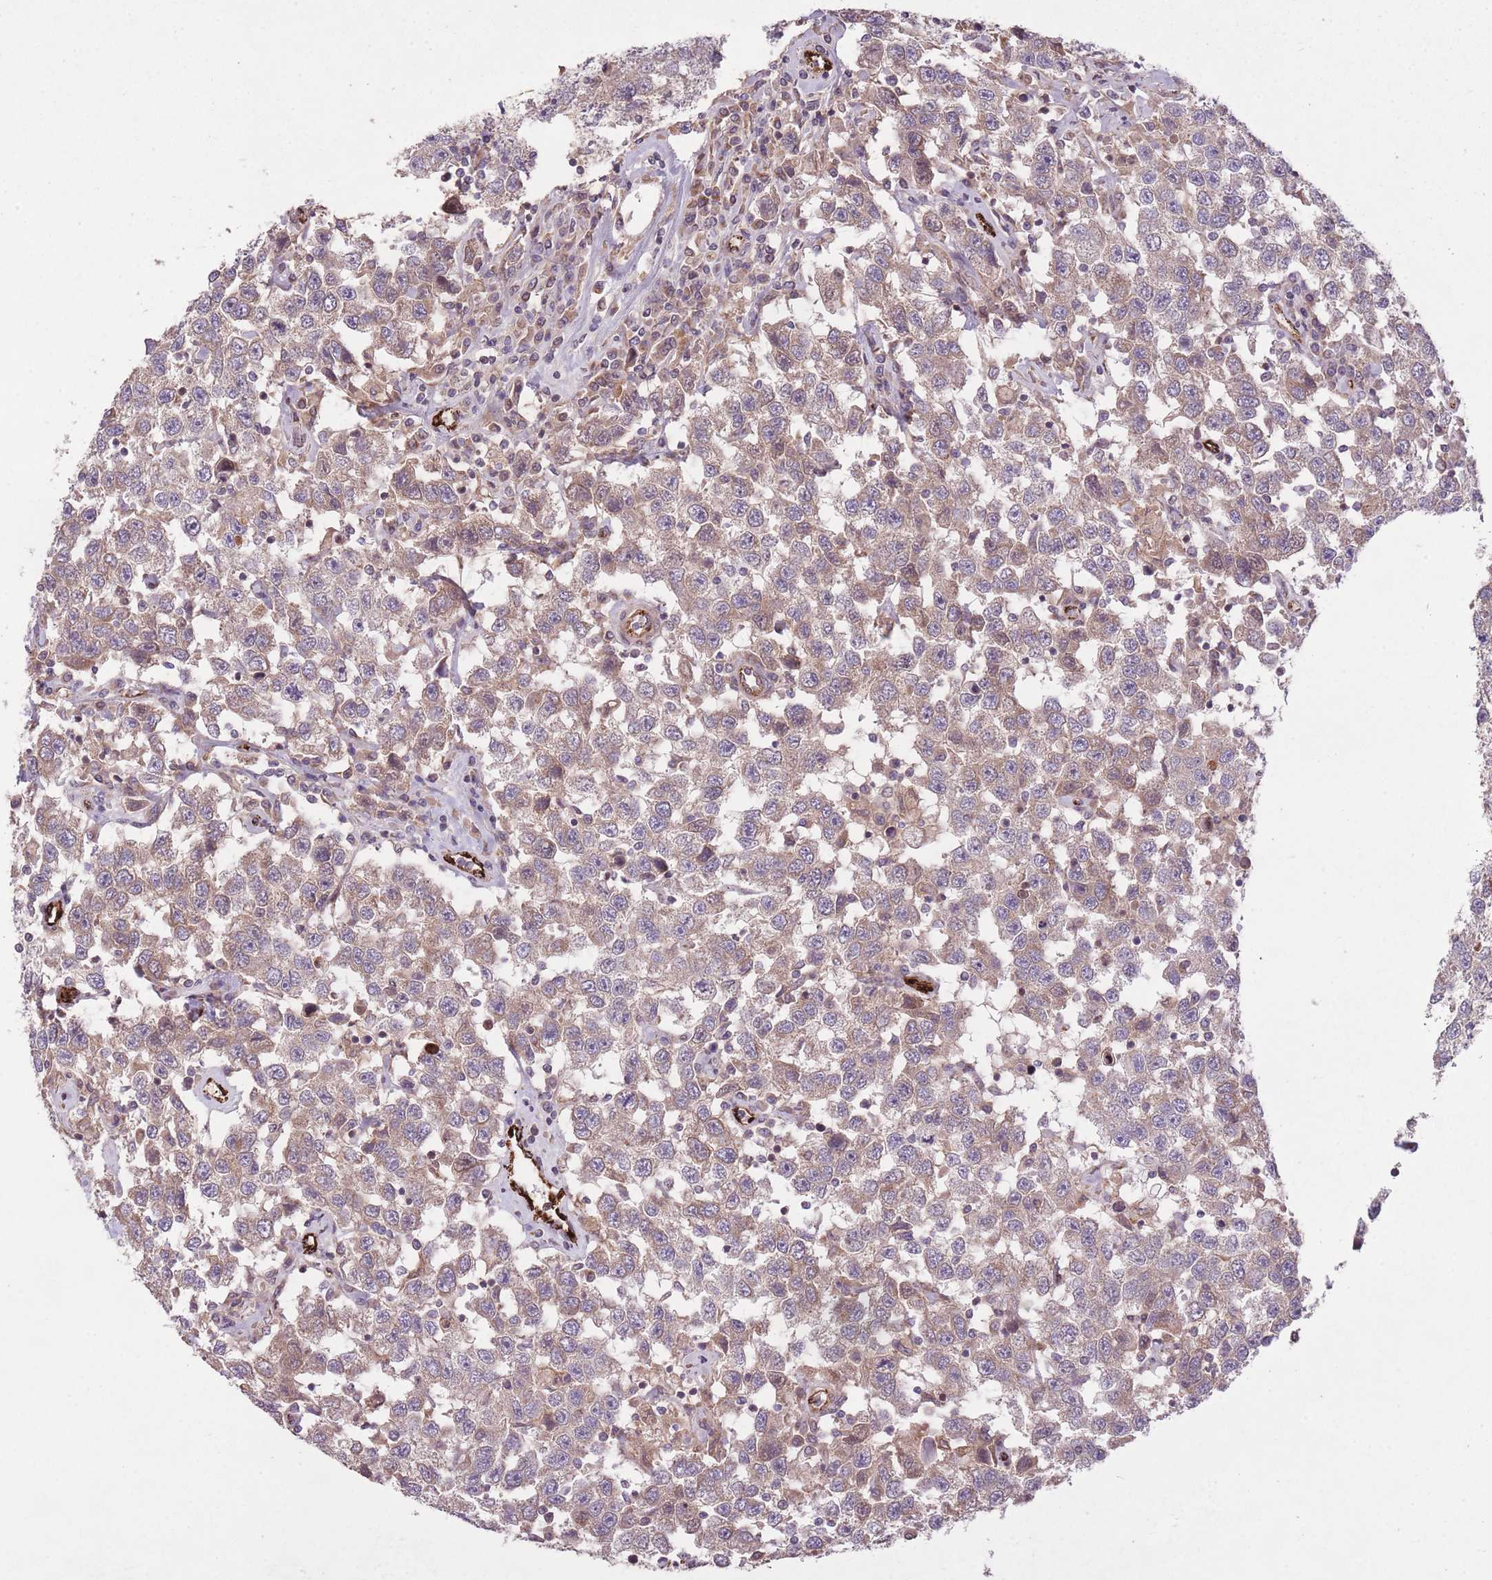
{"staining": {"intensity": "weak", "quantity": ">75%", "location": "cytoplasmic/membranous"}, "tissue": "testis cancer", "cell_type": "Tumor cells", "image_type": "cancer", "snomed": [{"axis": "morphology", "description": "Seminoma, NOS"}, {"axis": "topography", "description": "Testis"}], "caption": "Immunohistochemical staining of human testis cancer shows low levels of weak cytoplasmic/membranous positivity in approximately >75% of tumor cells.", "gene": "CISH", "patient": {"sex": "male", "age": 41}}